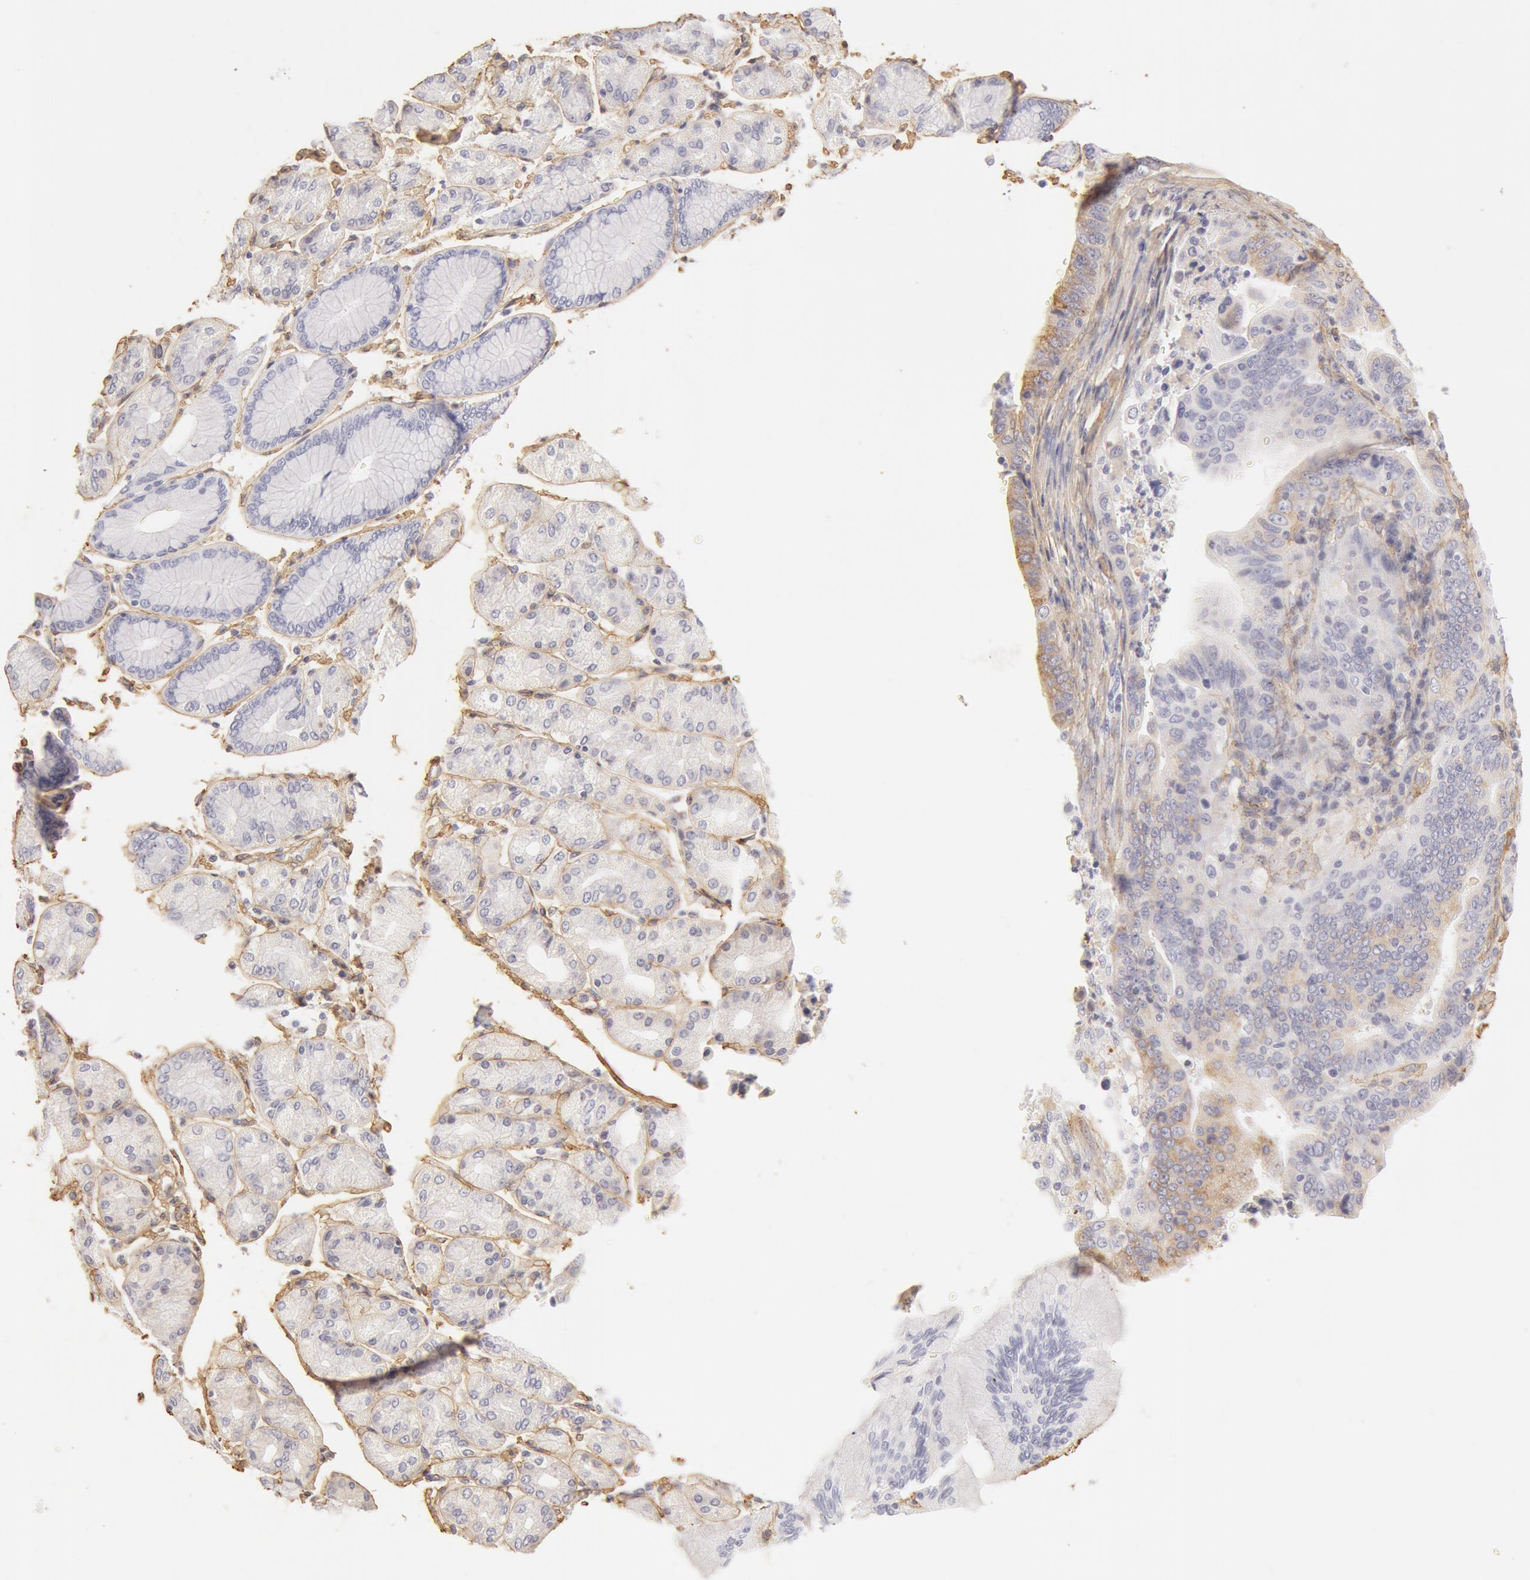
{"staining": {"intensity": "negative", "quantity": "none", "location": "none"}, "tissue": "stomach cancer", "cell_type": "Tumor cells", "image_type": "cancer", "snomed": [{"axis": "morphology", "description": "Adenocarcinoma, NOS"}, {"axis": "topography", "description": "Stomach, upper"}], "caption": "A histopathology image of human adenocarcinoma (stomach) is negative for staining in tumor cells.", "gene": "COL4A1", "patient": {"sex": "female", "age": 50}}